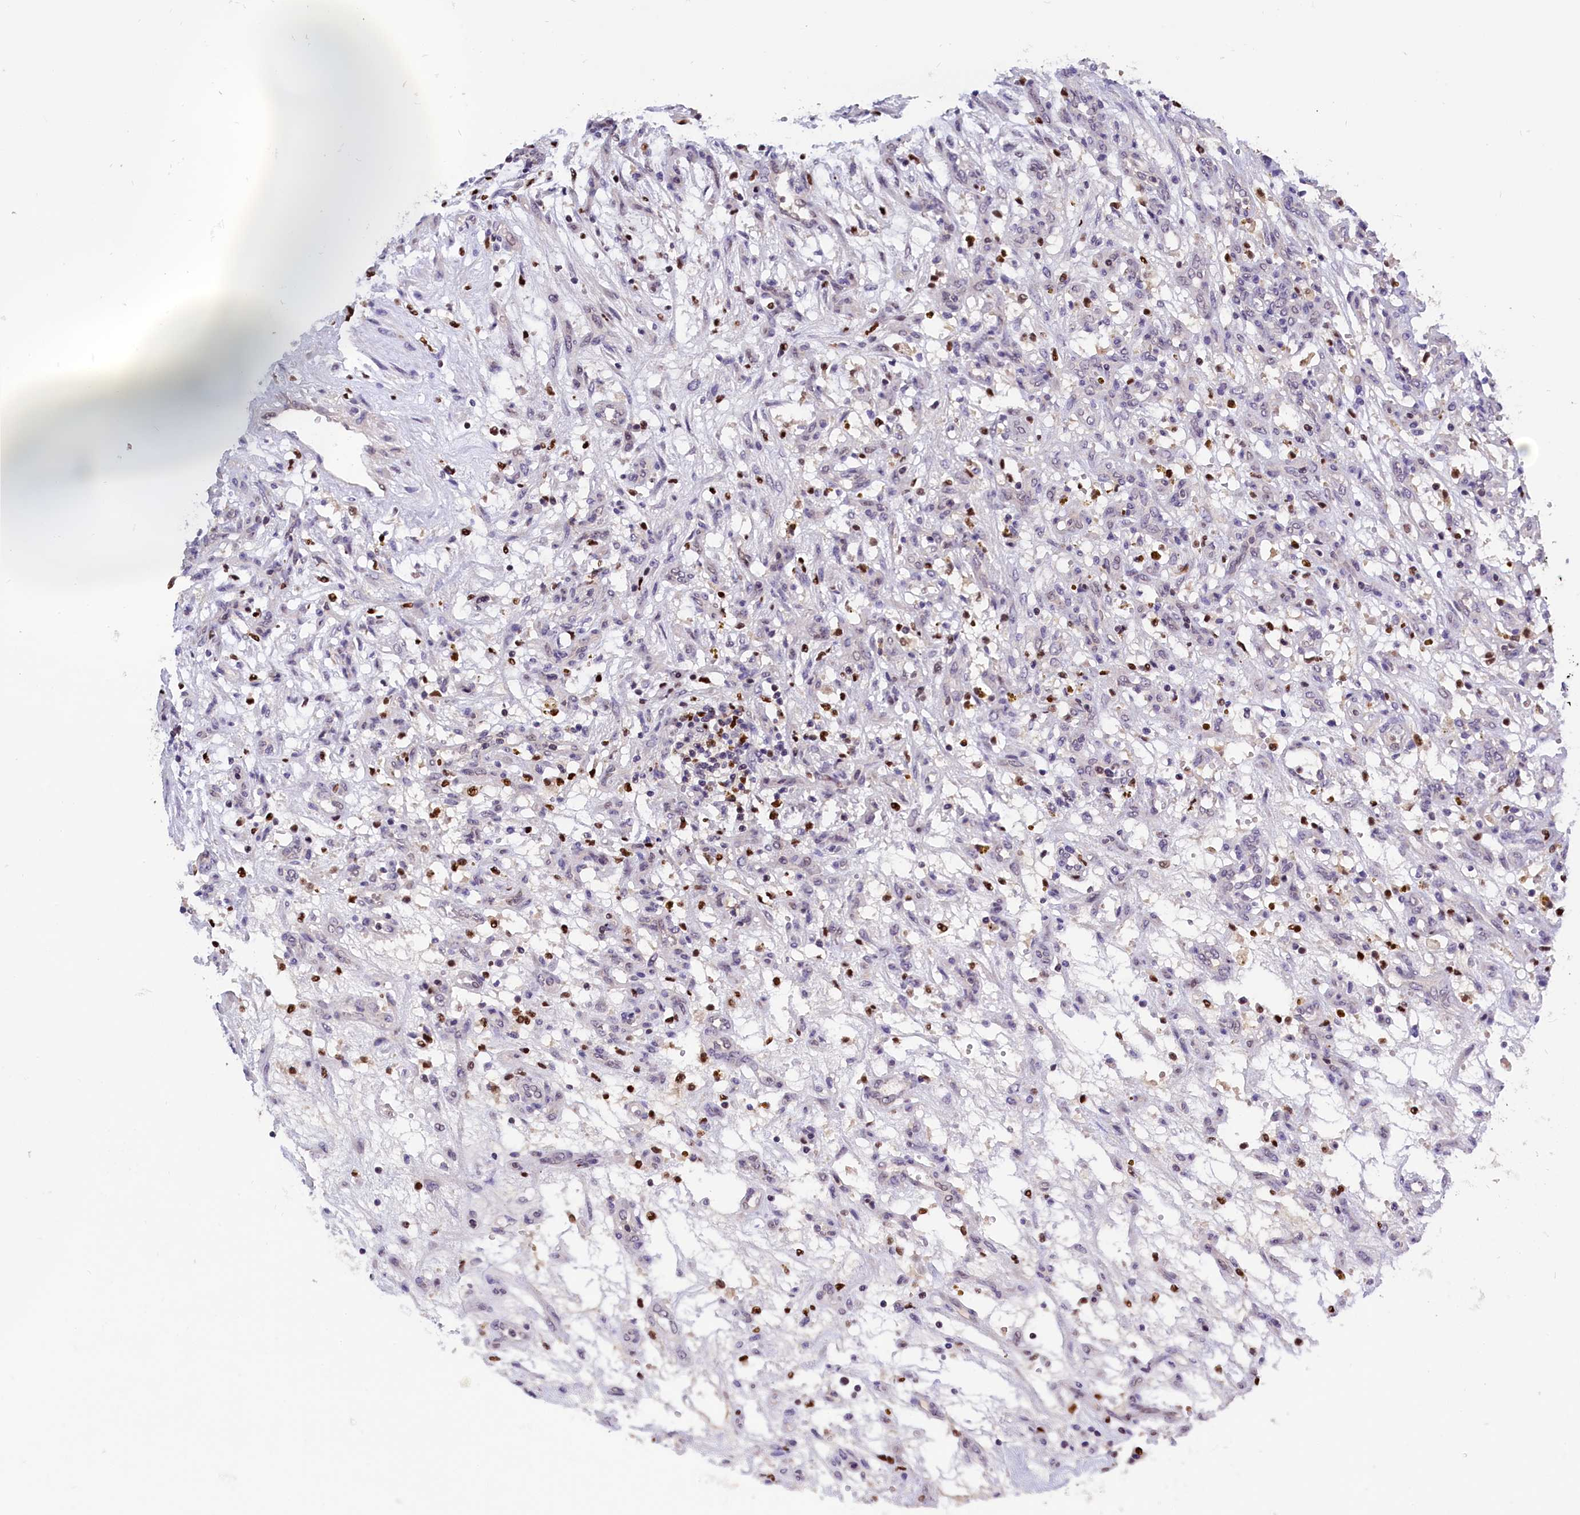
{"staining": {"intensity": "negative", "quantity": "none", "location": "none"}, "tissue": "renal cancer", "cell_type": "Tumor cells", "image_type": "cancer", "snomed": [{"axis": "morphology", "description": "Adenocarcinoma, NOS"}, {"axis": "topography", "description": "Kidney"}], "caption": "This is an IHC photomicrograph of renal cancer (adenocarcinoma). There is no positivity in tumor cells.", "gene": "BTBD9", "patient": {"sex": "female", "age": 57}}